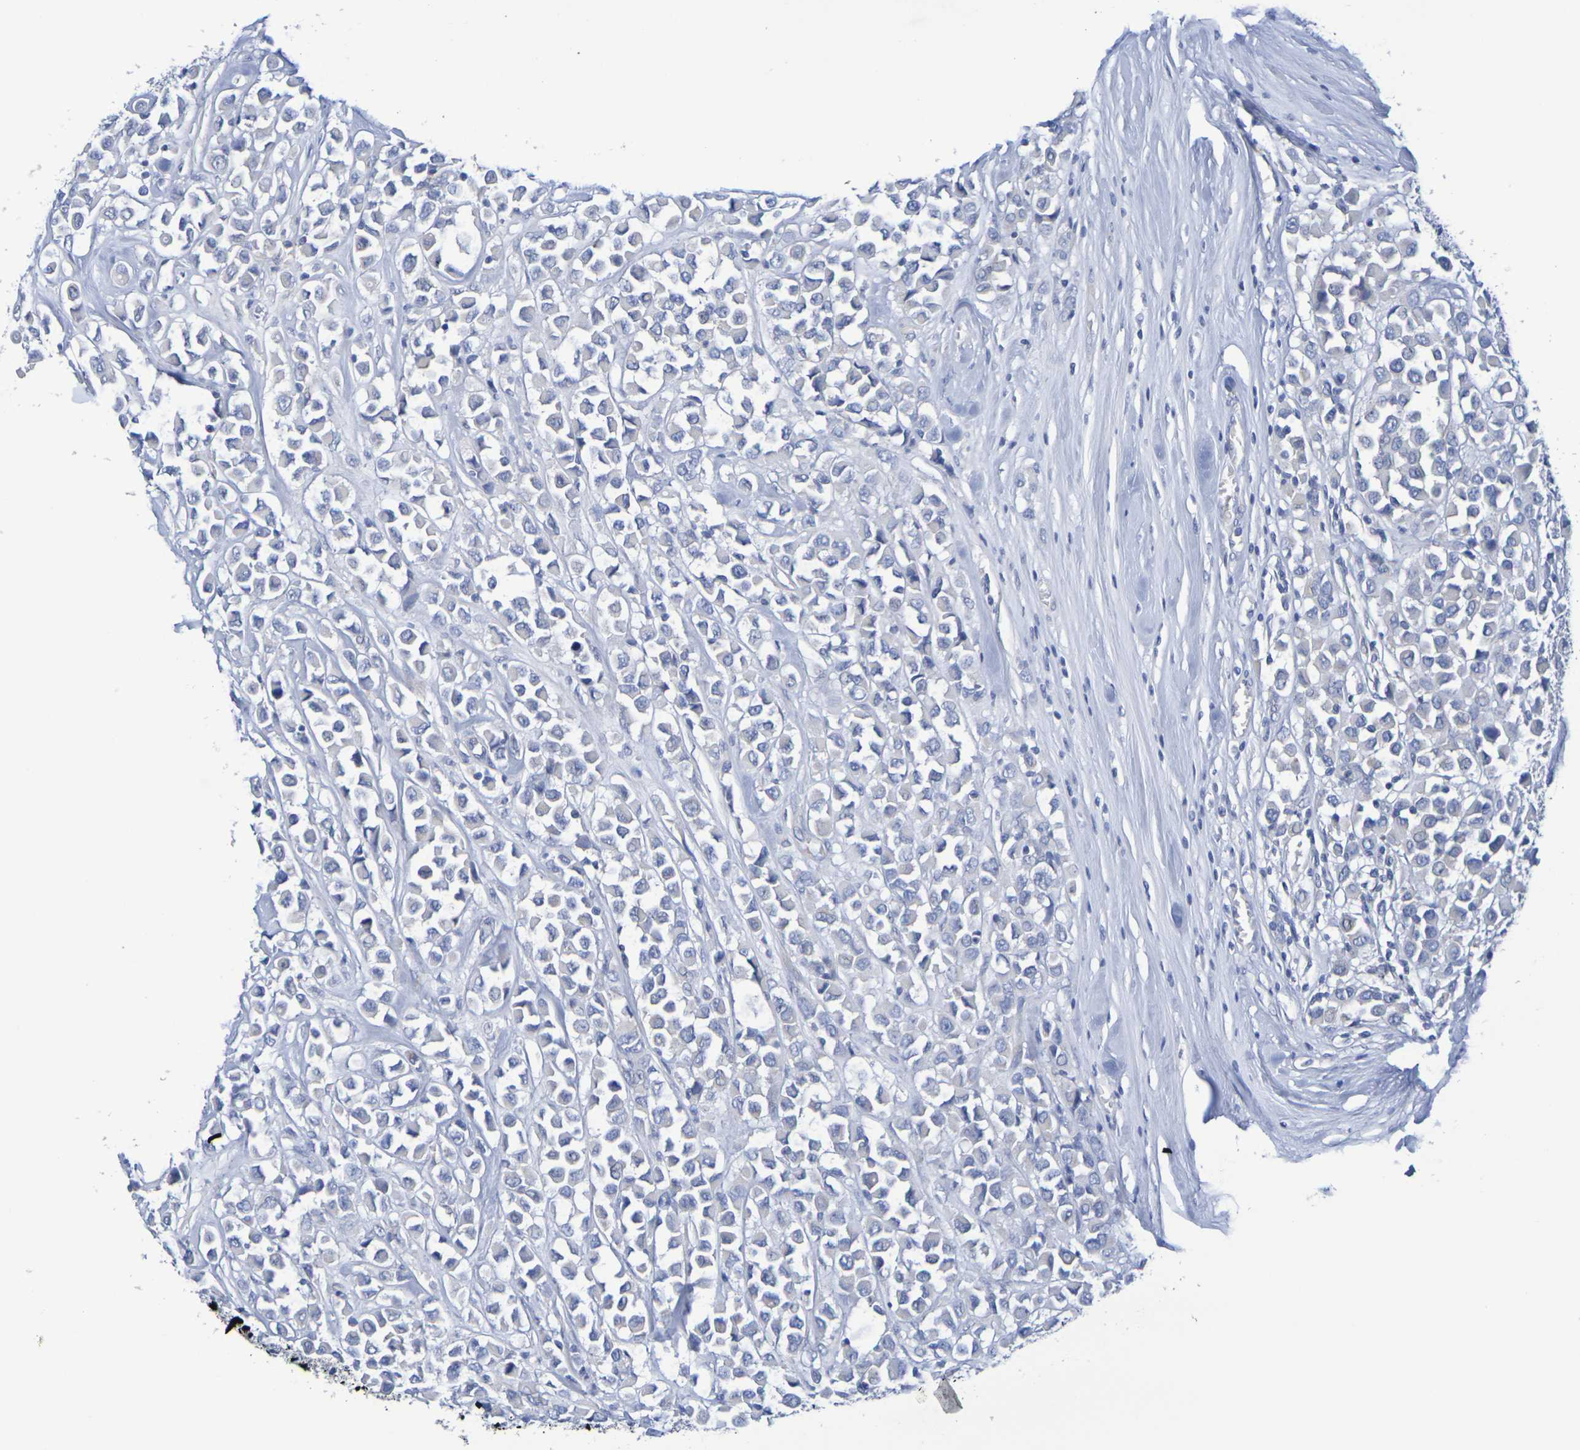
{"staining": {"intensity": "negative", "quantity": "none", "location": "none"}, "tissue": "breast cancer", "cell_type": "Tumor cells", "image_type": "cancer", "snomed": [{"axis": "morphology", "description": "Duct carcinoma"}, {"axis": "topography", "description": "Breast"}], "caption": "IHC of human breast invasive ductal carcinoma shows no staining in tumor cells. (Brightfield microscopy of DAB immunohistochemistry (IHC) at high magnification).", "gene": "TMCC3", "patient": {"sex": "female", "age": 61}}